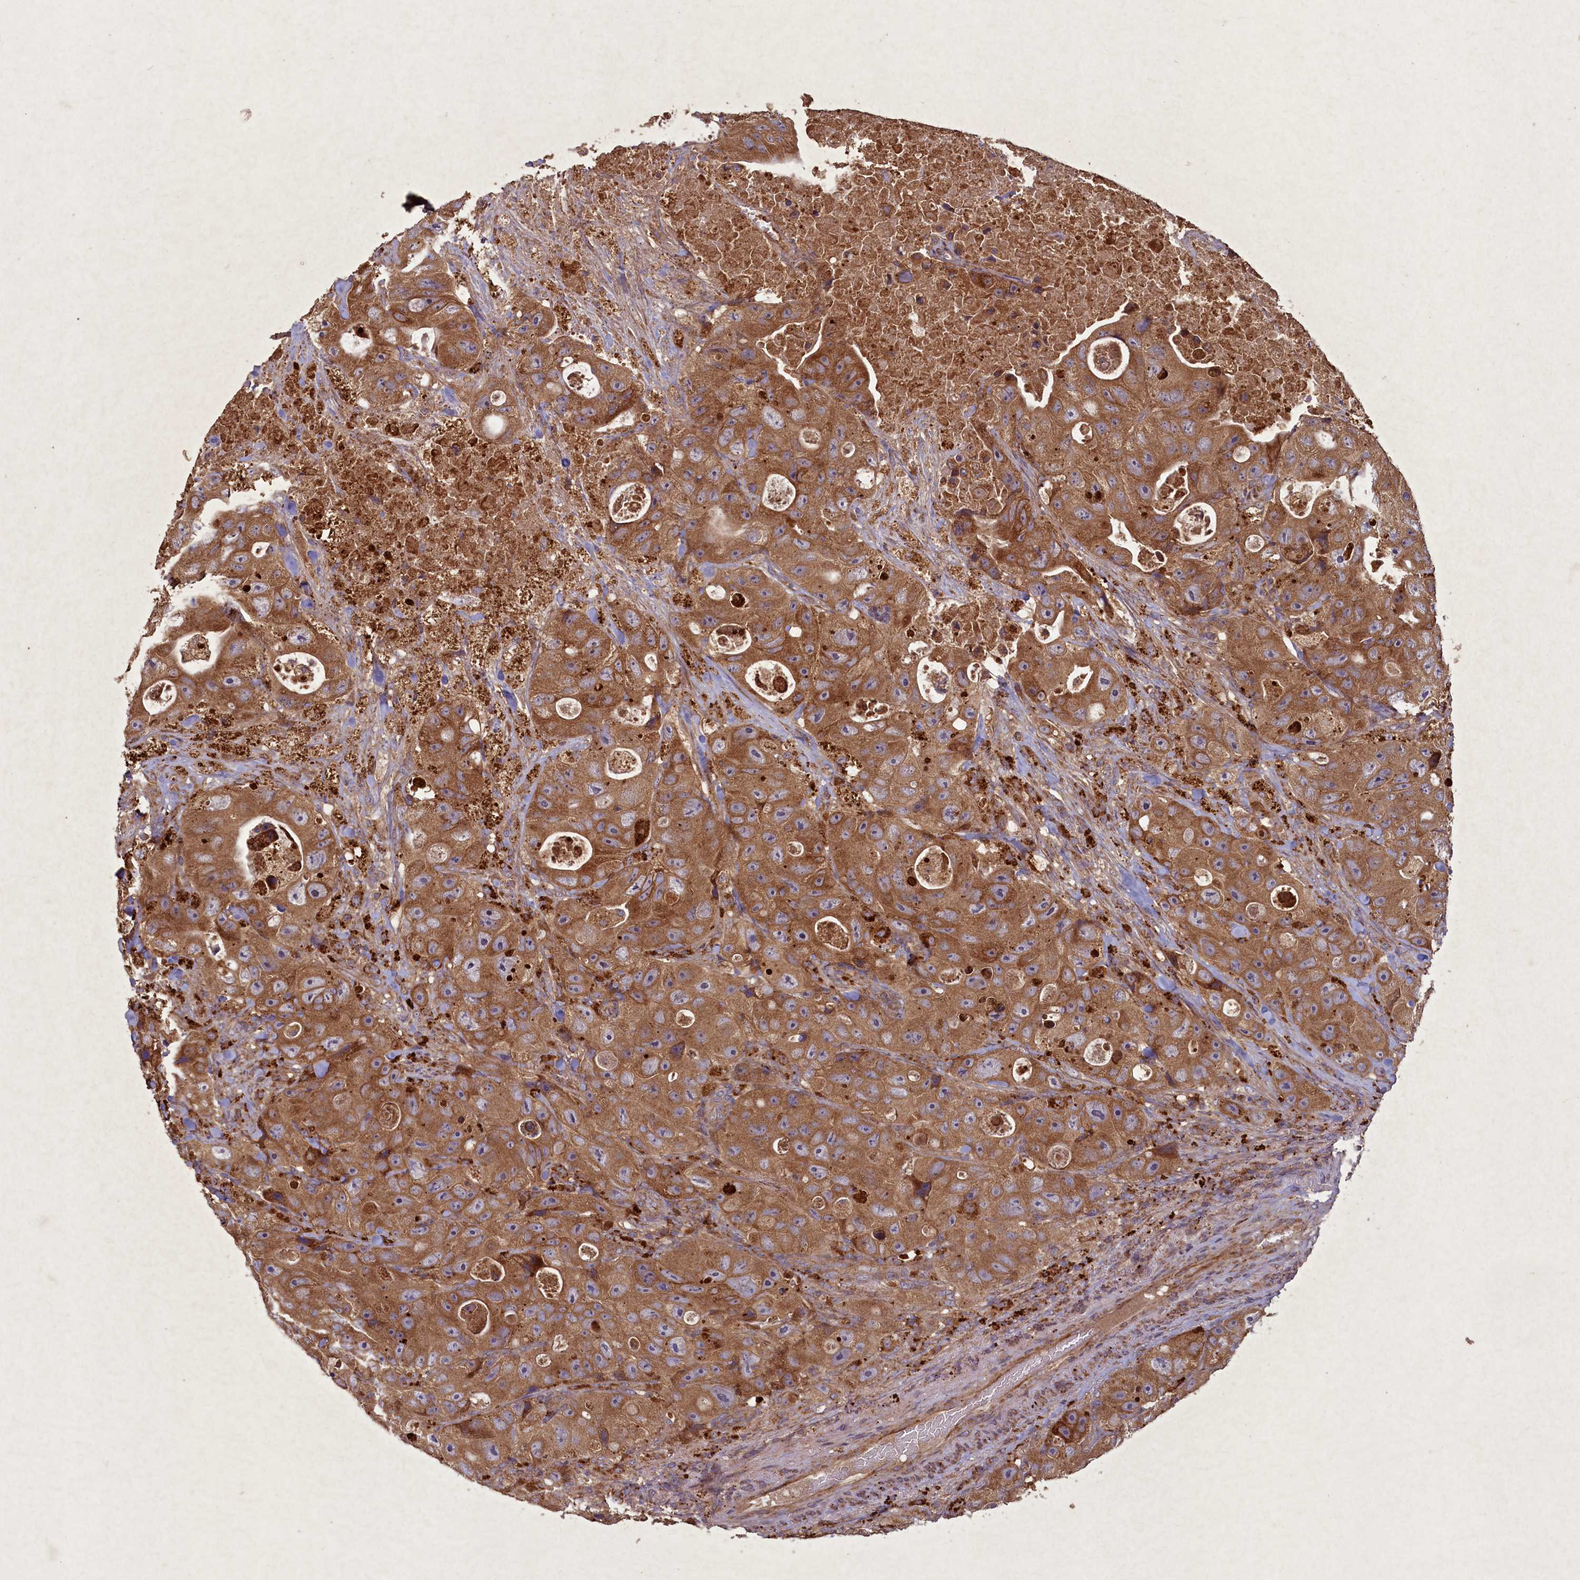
{"staining": {"intensity": "moderate", "quantity": ">75%", "location": "cytoplasmic/membranous"}, "tissue": "colorectal cancer", "cell_type": "Tumor cells", "image_type": "cancer", "snomed": [{"axis": "morphology", "description": "Adenocarcinoma, NOS"}, {"axis": "topography", "description": "Colon"}], "caption": "IHC photomicrograph of human colorectal adenocarcinoma stained for a protein (brown), which demonstrates medium levels of moderate cytoplasmic/membranous expression in about >75% of tumor cells.", "gene": "CIAO2B", "patient": {"sex": "female", "age": 46}}